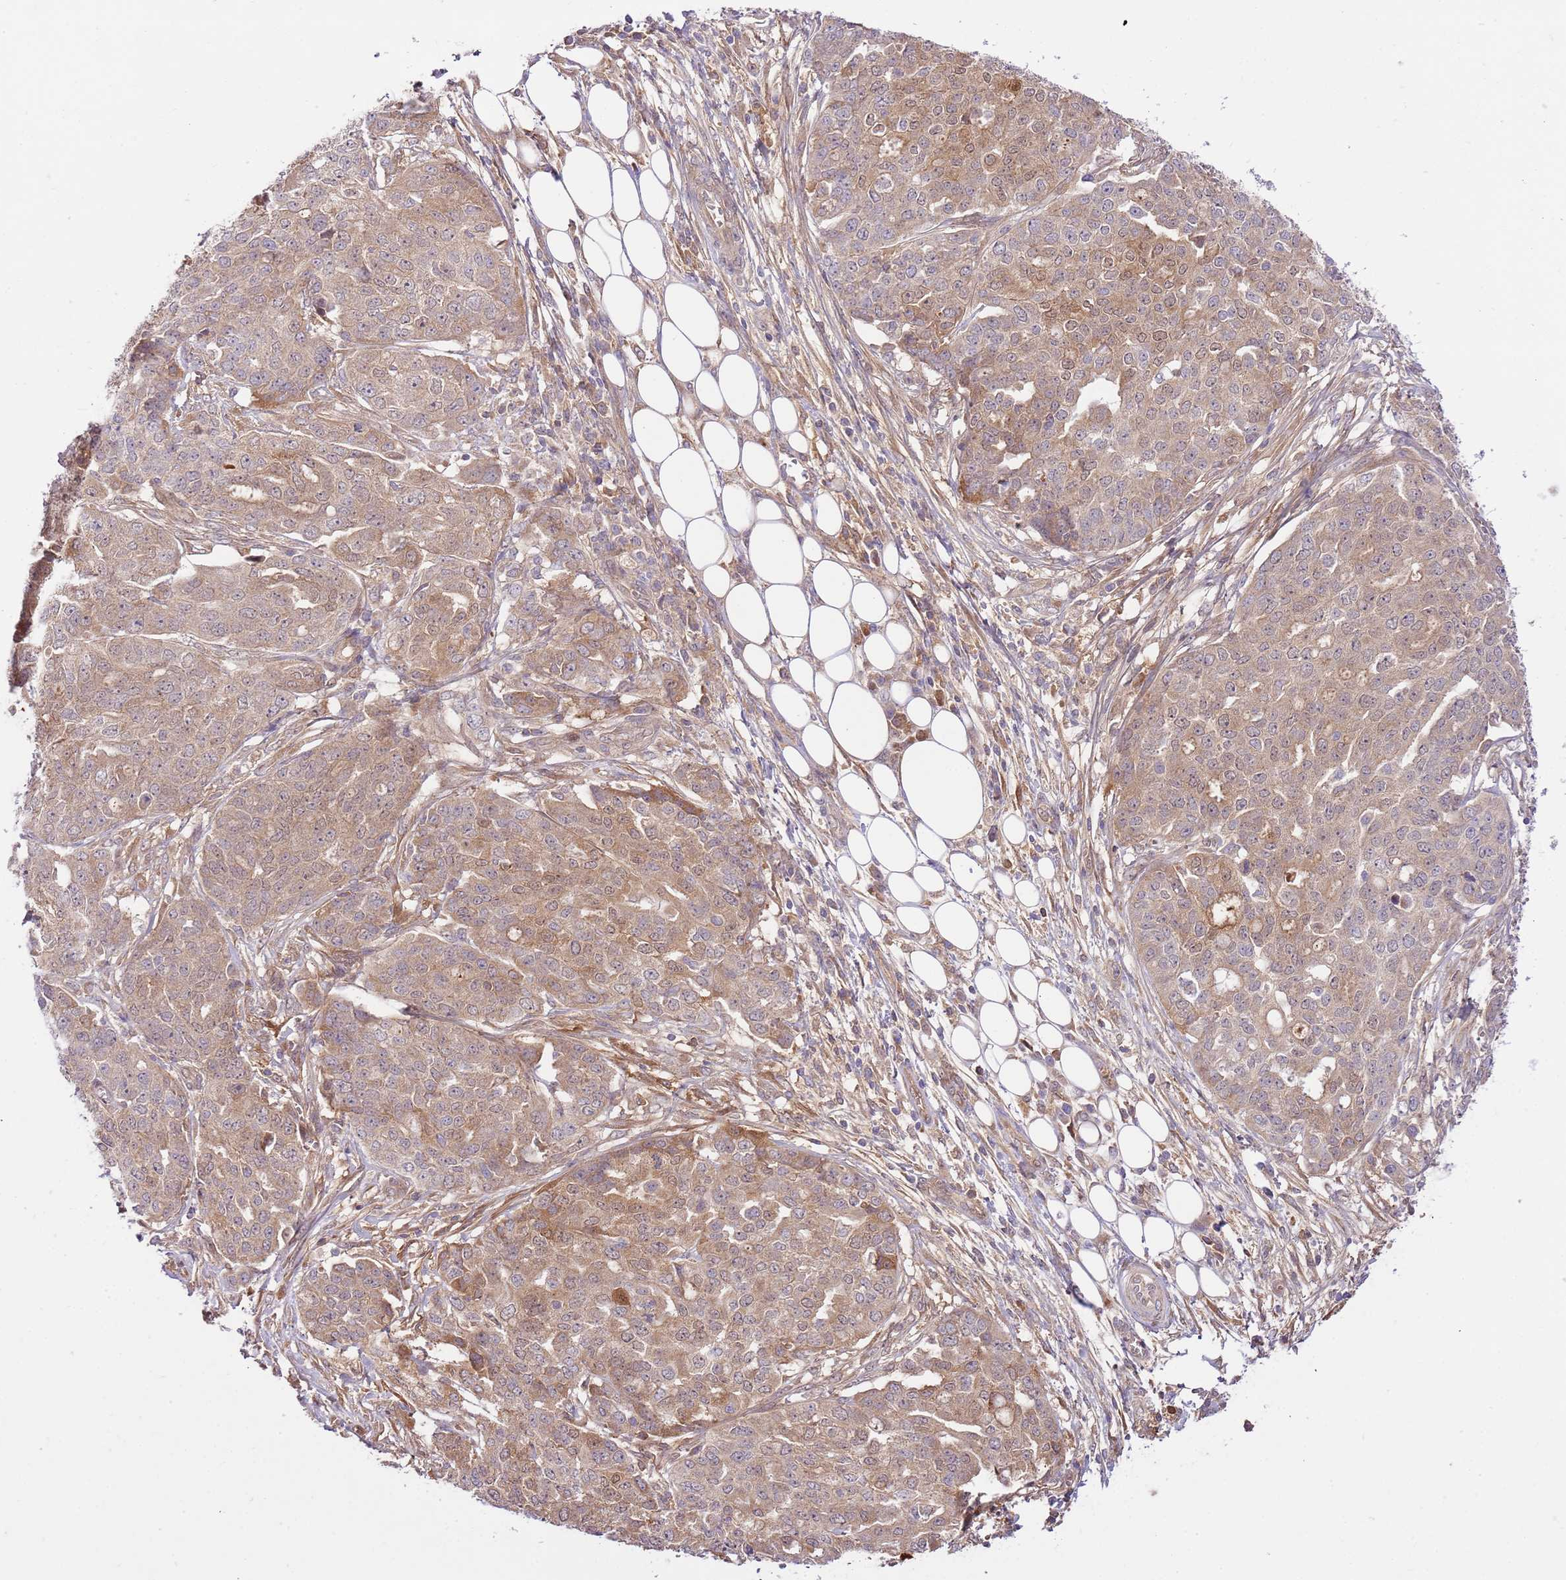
{"staining": {"intensity": "moderate", "quantity": ">75%", "location": "cytoplasmic/membranous"}, "tissue": "ovarian cancer", "cell_type": "Tumor cells", "image_type": "cancer", "snomed": [{"axis": "morphology", "description": "Cystadenocarcinoma, serous, NOS"}, {"axis": "topography", "description": "Soft tissue"}, {"axis": "topography", "description": "Ovary"}], "caption": "Moderate cytoplasmic/membranous positivity for a protein is appreciated in approximately >75% of tumor cells of ovarian cancer (serous cystadenocarcinoma) using immunohistochemistry (IHC).", "gene": "C8G", "patient": {"sex": "female", "age": 57}}